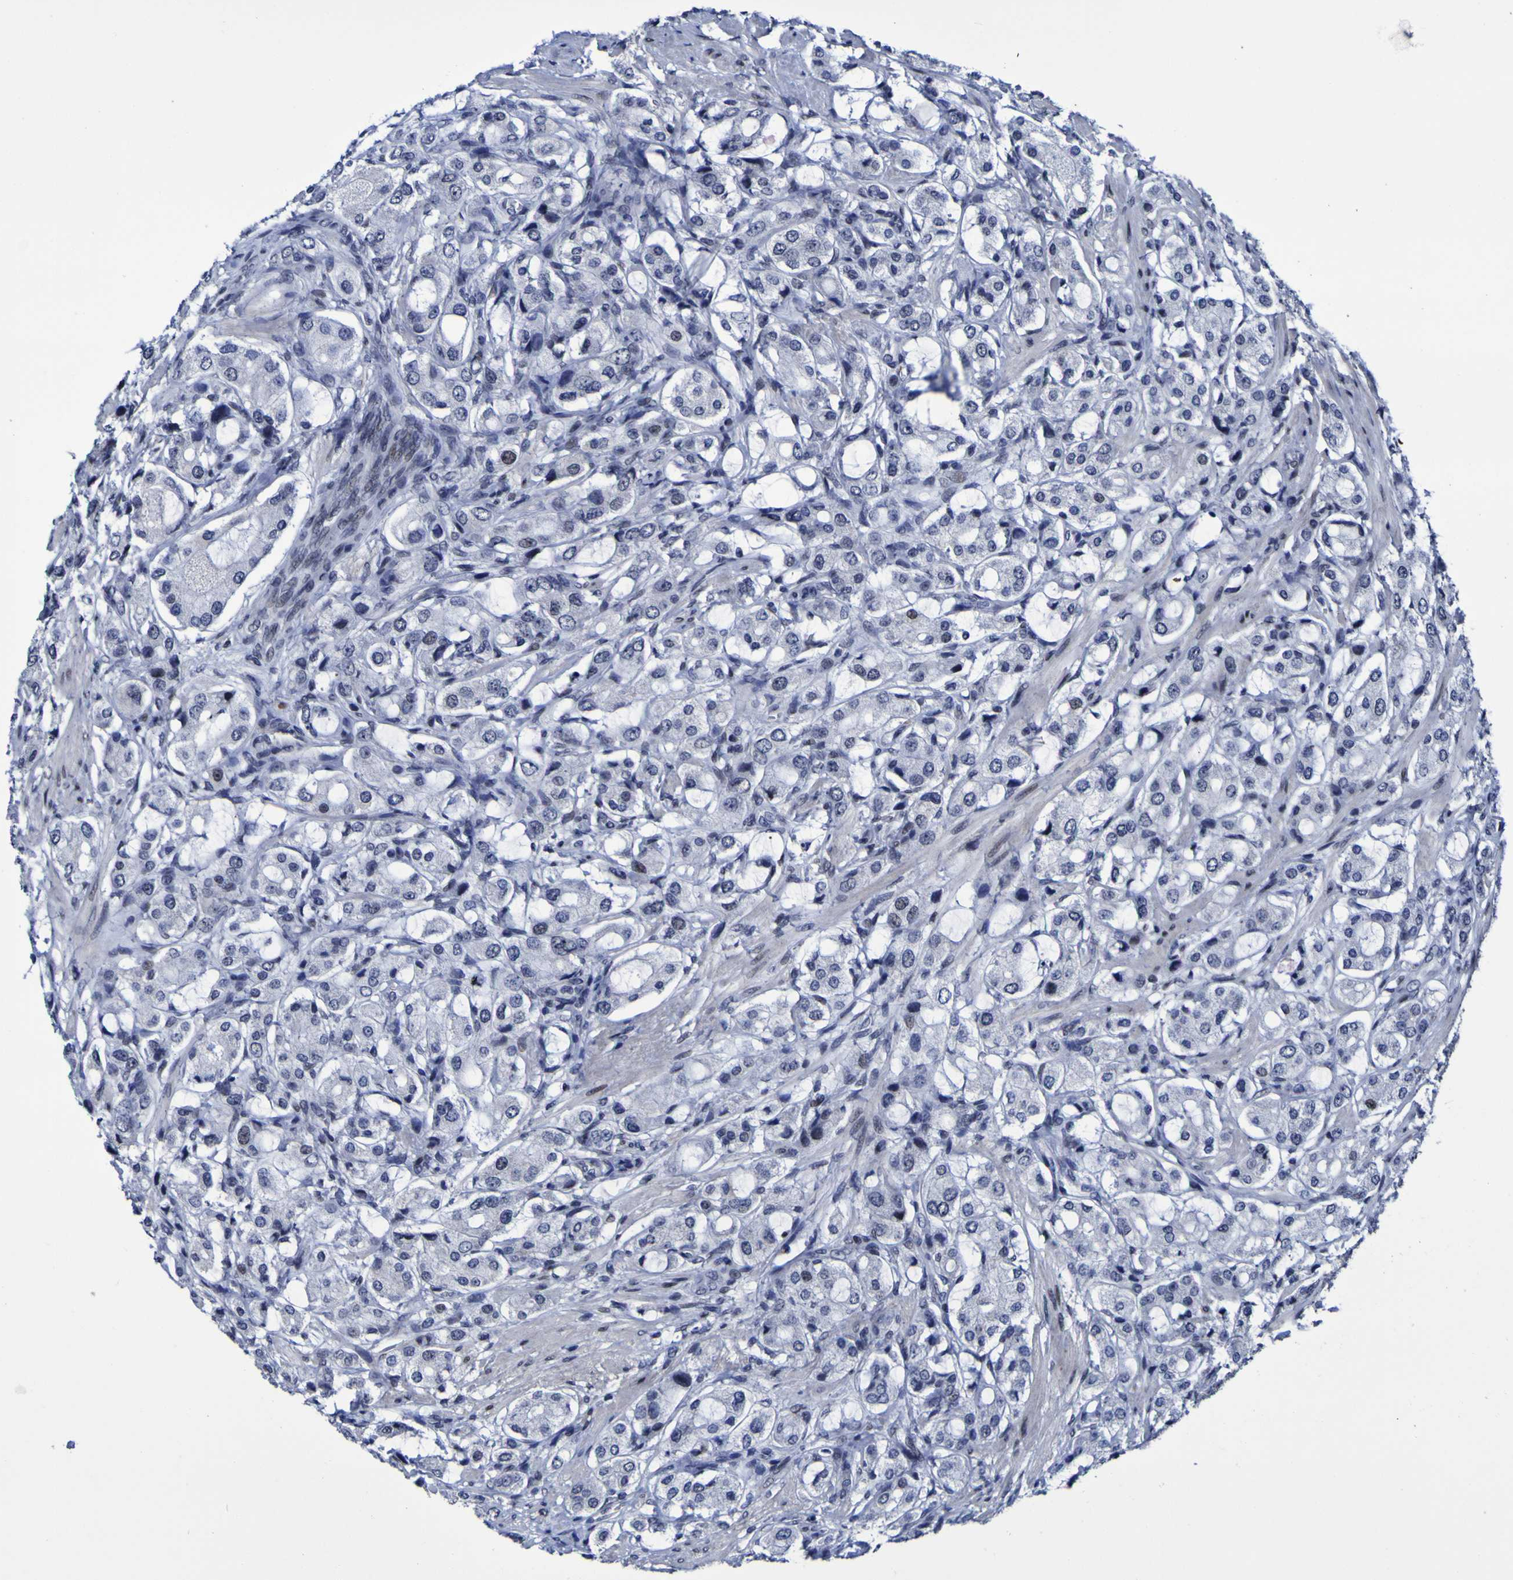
{"staining": {"intensity": "negative", "quantity": "none", "location": "none"}, "tissue": "prostate cancer", "cell_type": "Tumor cells", "image_type": "cancer", "snomed": [{"axis": "morphology", "description": "Adenocarcinoma, High grade"}, {"axis": "topography", "description": "Prostate"}], "caption": "This is an immunohistochemistry (IHC) photomicrograph of human prostate cancer (adenocarcinoma (high-grade)). There is no positivity in tumor cells.", "gene": "MBD3", "patient": {"sex": "male", "age": 65}}